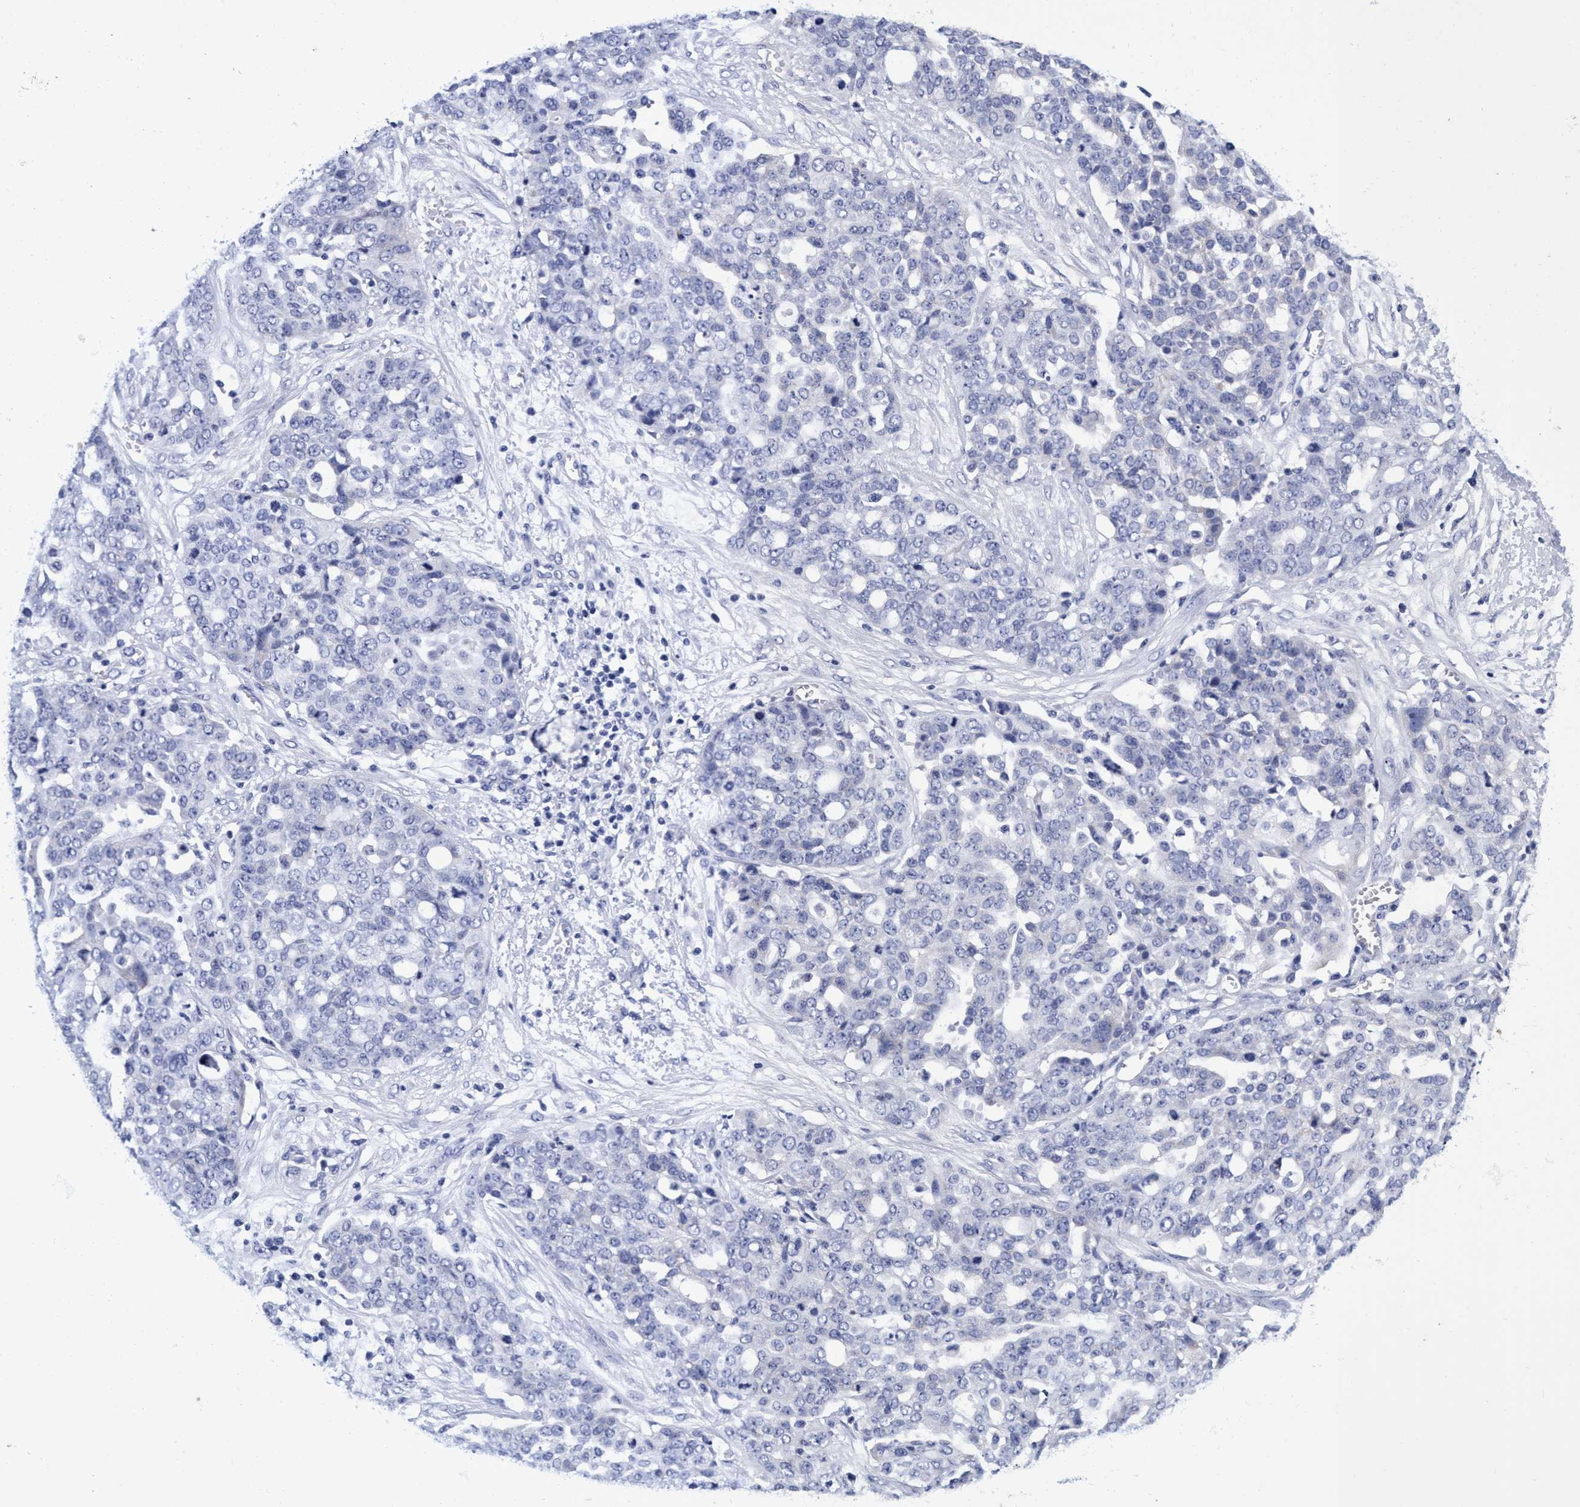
{"staining": {"intensity": "negative", "quantity": "none", "location": "none"}, "tissue": "ovarian cancer", "cell_type": "Tumor cells", "image_type": "cancer", "snomed": [{"axis": "morphology", "description": "Cystadenocarcinoma, serous, NOS"}, {"axis": "topography", "description": "Soft tissue"}, {"axis": "topography", "description": "Ovary"}], "caption": "IHC micrograph of ovarian cancer (serous cystadenocarcinoma) stained for a protein (brown), which shows no staining in tumor cells.", "gene": "PLPPR1", "patient": {"sex": "female", "age": 57}}